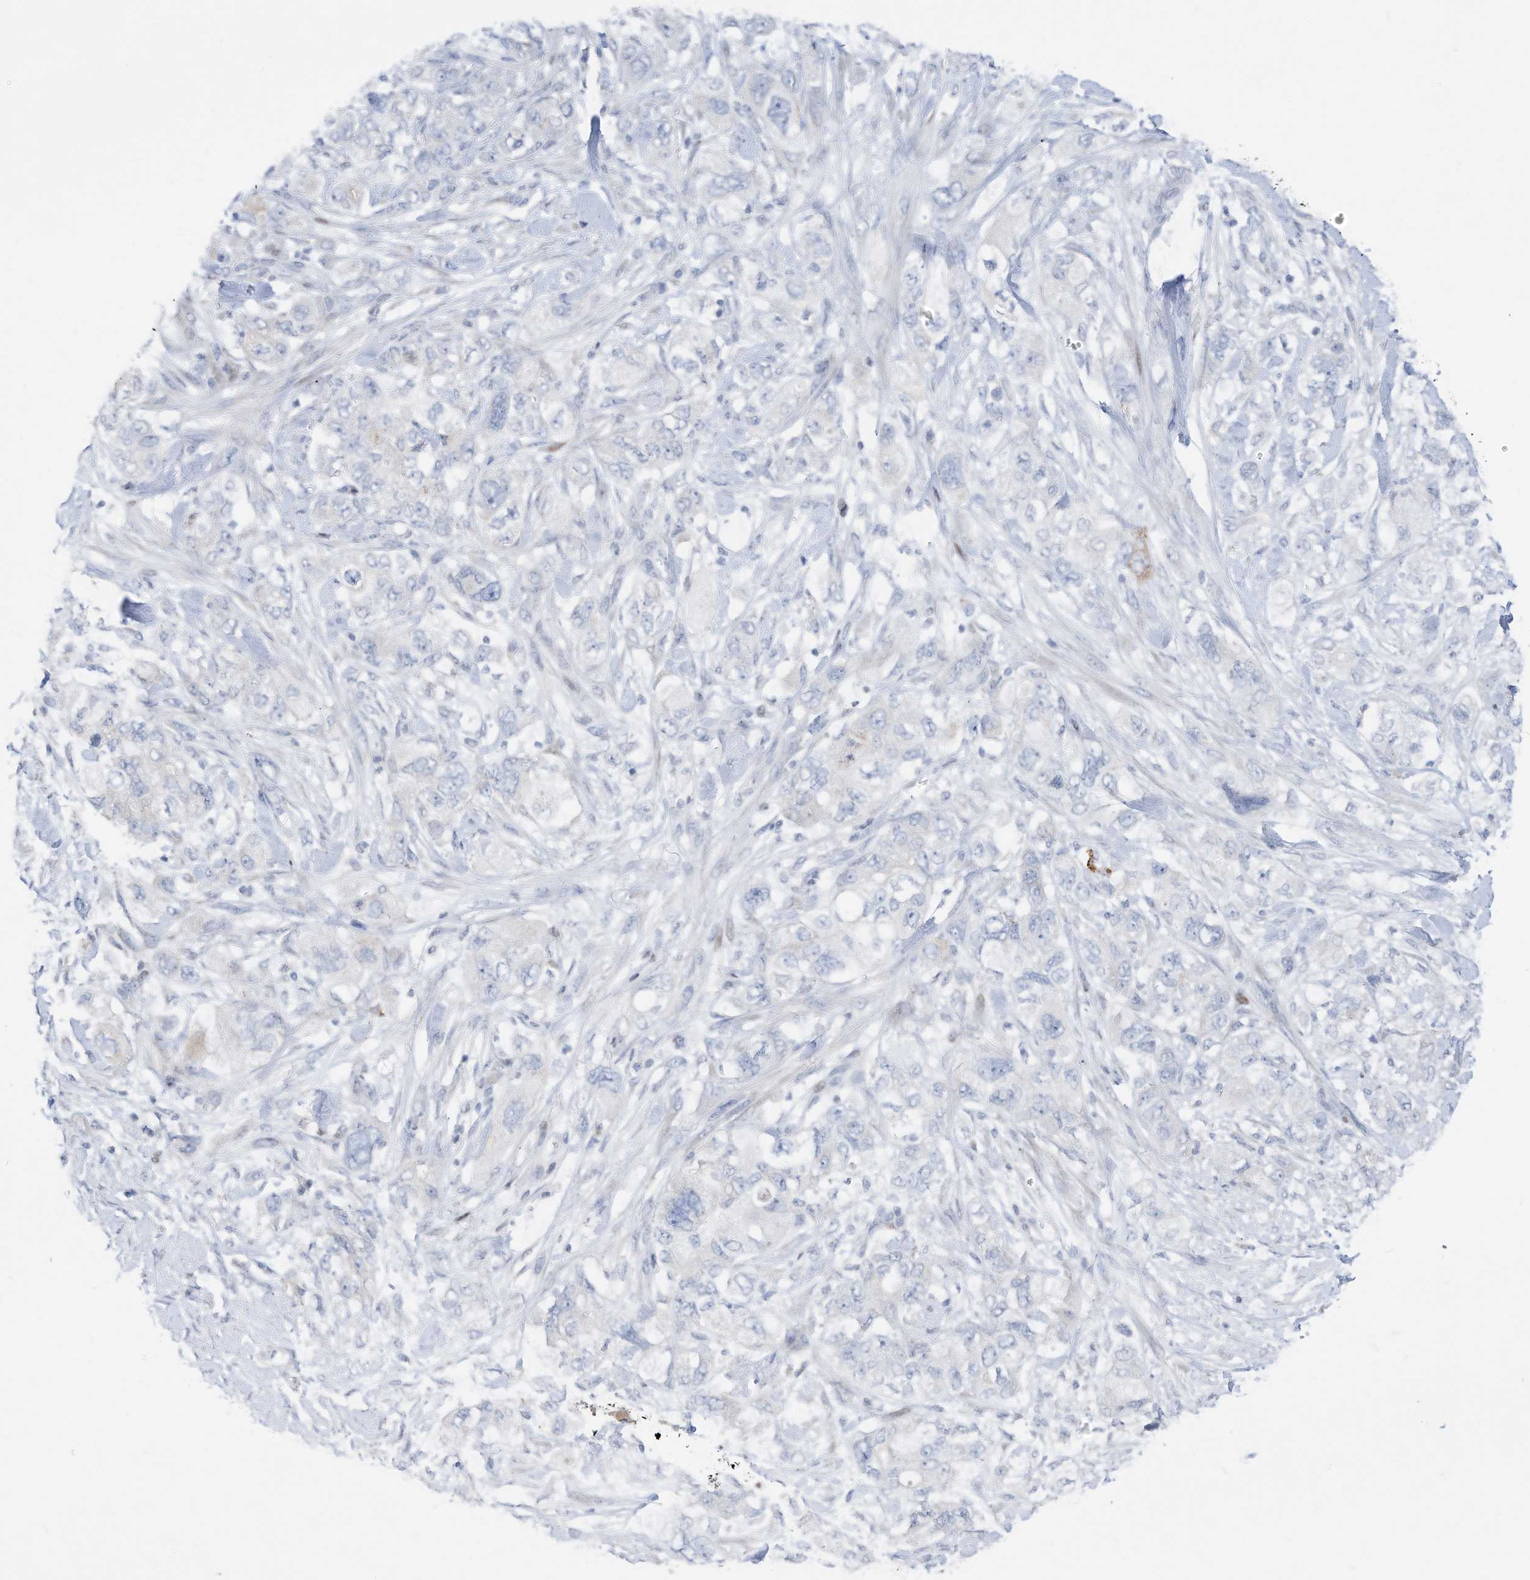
{"staining": {"intensity": "negative", "quantity": "none", "location": "none"}, "tissue": "pancreatic cancer", "cell_type": "Tumor cells", "image_type": "cancer", "snomed": [{"axis": "morphology", "description": "Adenocarcinoma, NOS"}, {"axis": "topography", "description": "Pancreas"}], "caption": "The IHC photomicrograph has no significant expression in tumor cells of pancreatic cancer tissue. The staining was performed using DAB to visualize the protein expression in brown, while the nuclei were stained in blue with hematoxylin (Magnification: 20x).", "gene": "FRS3", "patient": {"sex": "female", "age": 73}}